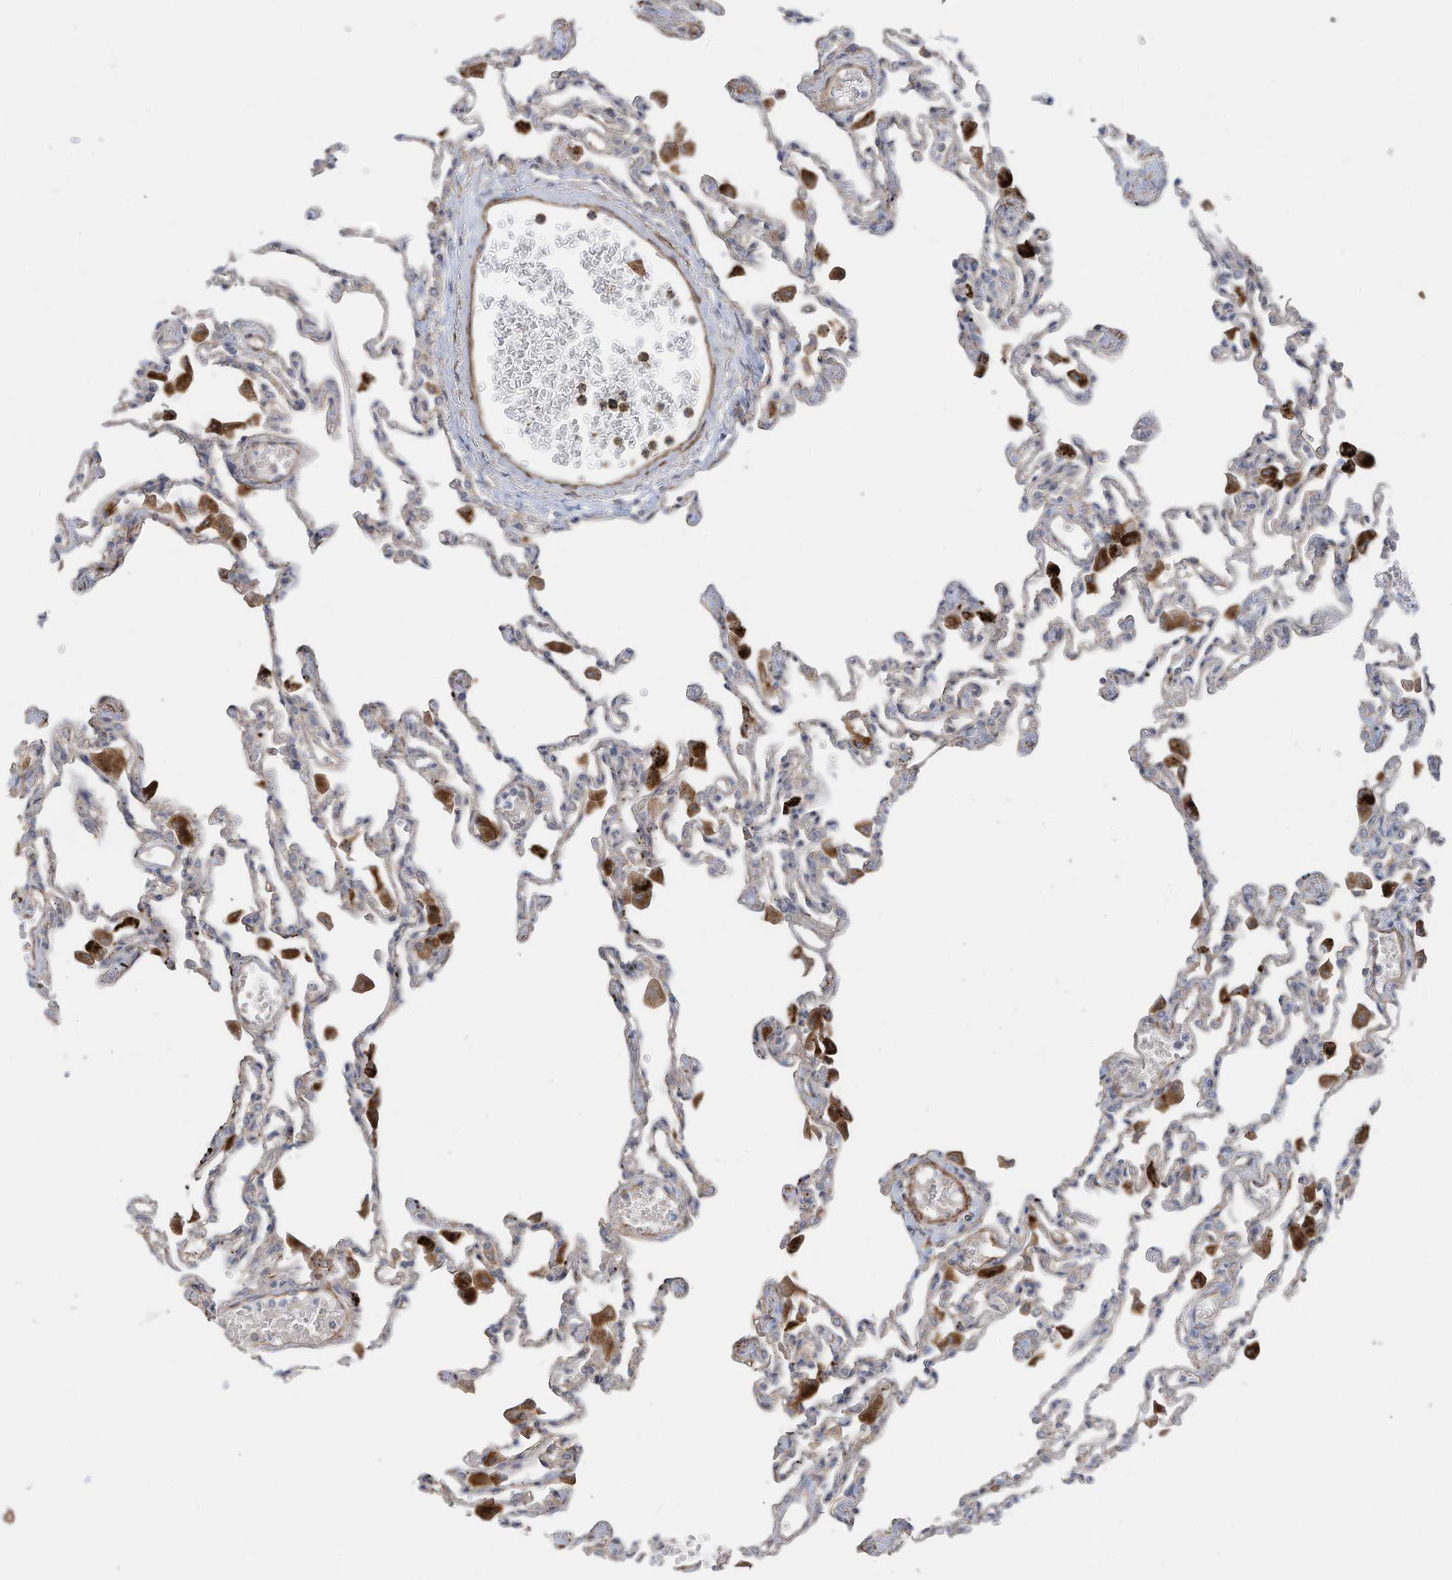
{"staining": {"intensity": "negative", "quantity": "none", "location": "none"}, "tissue": "lung", "cell_type": "Alveolar cells", "image_type": "normal", "snomed": [{"axis": "morphology", "description": "Normal tissue, NOS"}, {"axis": "topography", "description": "Bronchus"}, {"axis": "topography", "description": "Lung"}], "caption": "IHC micrograph of unremarkable lung stained for a protein (brown), which reveals no expression in alveolar cells.", "gene": "SLC17A7", "patient": {"sex": "female", "age": 49}}